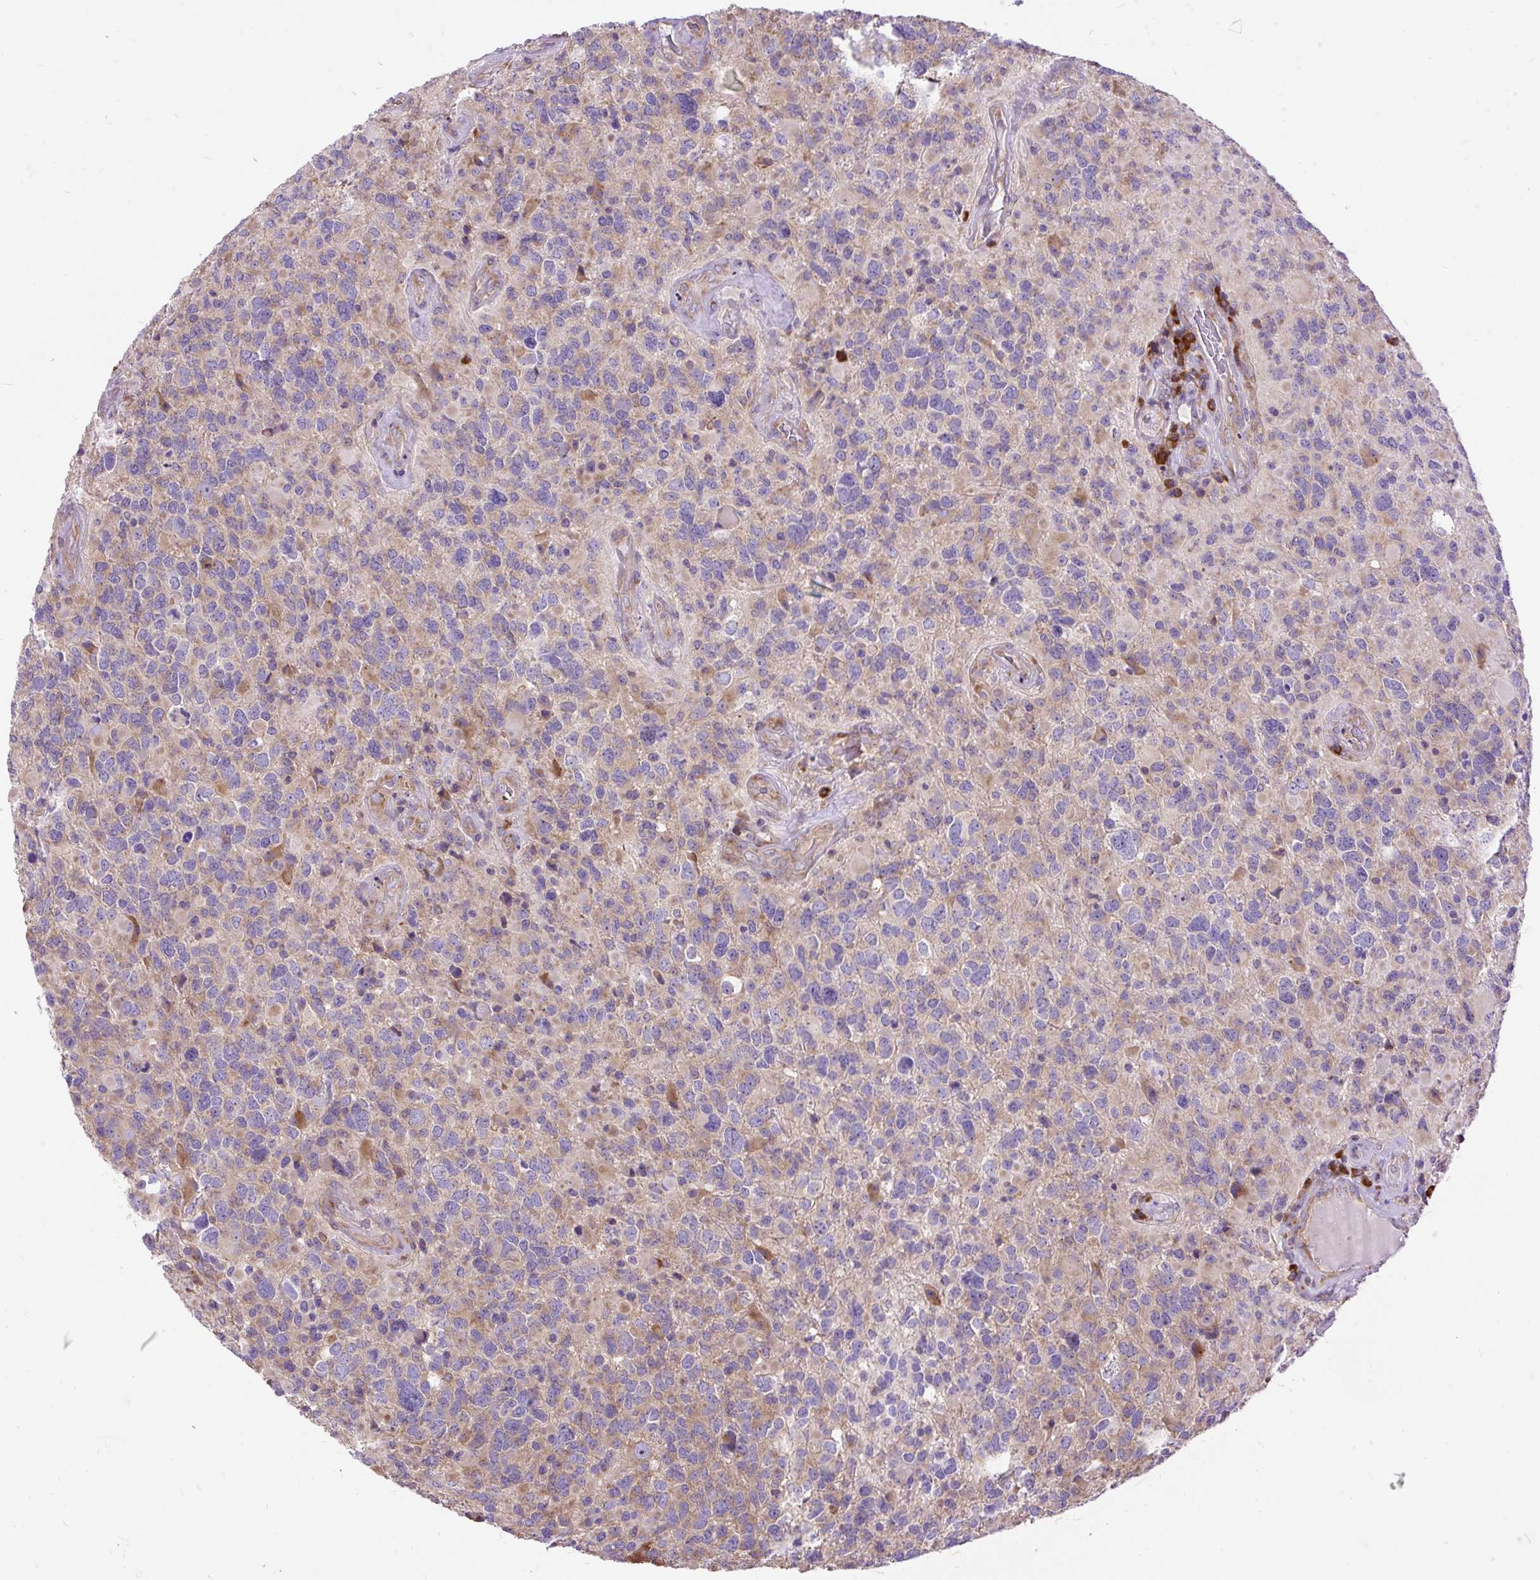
{"staining": {"intensity": "weak", "quantity": "25%-75%", "location": "cytoplasmic/membranous"}, "tissue": "glioma", "cell_type": "Tumor cells", "image_type": "cancer", "snomed": [{"axis": "morphology", "description": "Glioma, malignant, High grade"}, {"axis": "topography", "description": "Brain"}], "caption": "IHC (DAB) staining of human glioma displays weak cytoplasmic/membranous protein positivity in about 25%-75% of tumor cells.", "gene": "RPS5", "patient": {"sex": "female", "age": 40}}